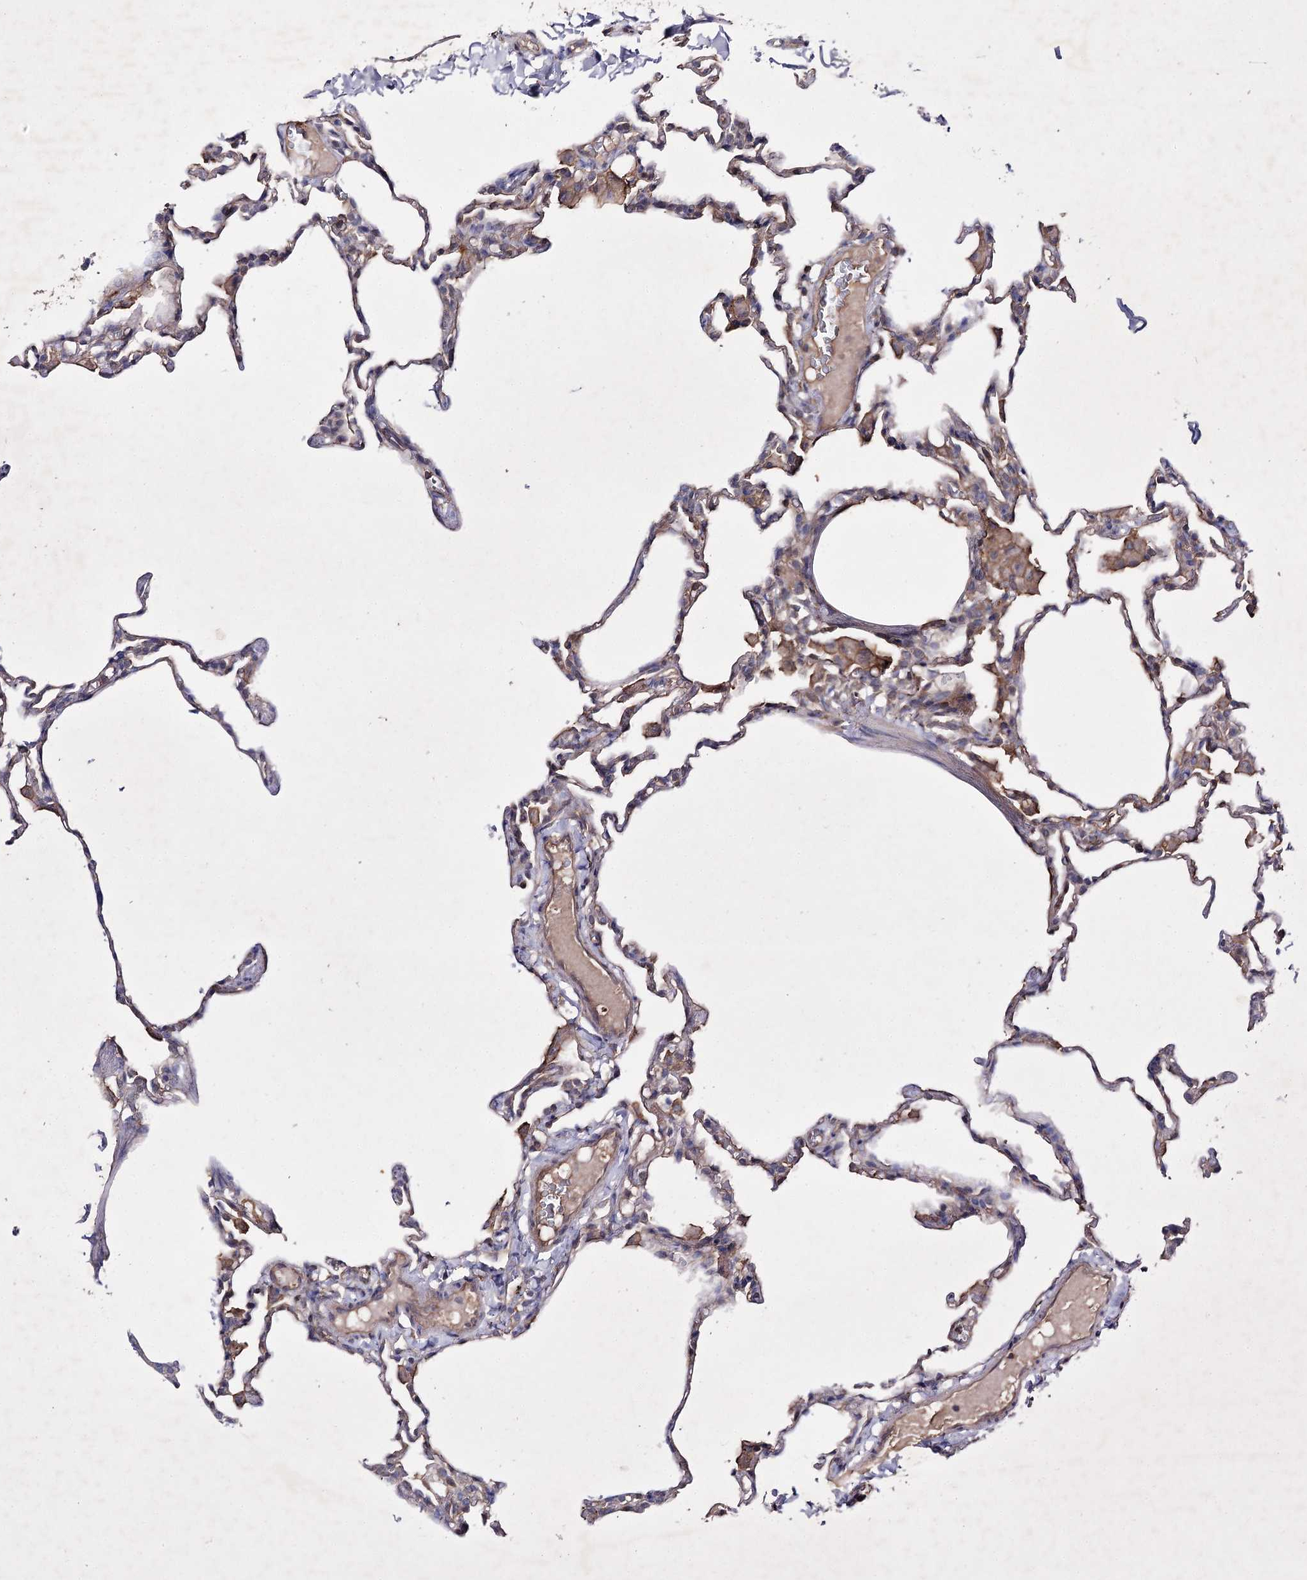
{"staining": {"intensity": "weak", "quantity": "<25%", "location": "cytoplasmic/membranous"}, "tissue": "lung", "cell_type": "Alveolar cells", "image_type": "normal", "snomed": [{"axis": "morphology", "description": "Normal tissue, NOS"}, {"axis": "topography", "description": "Lung"}], "caption": "Micrograph shows no protein expression in alveolar cells of normal lung. (Stains: DAB immunohistochemistry with hematoxylin counter stain, Microscopy: brightfield microscopy at high magnification).", "gene": "BCR", "patient": {"sex": "male", "age": 20}}